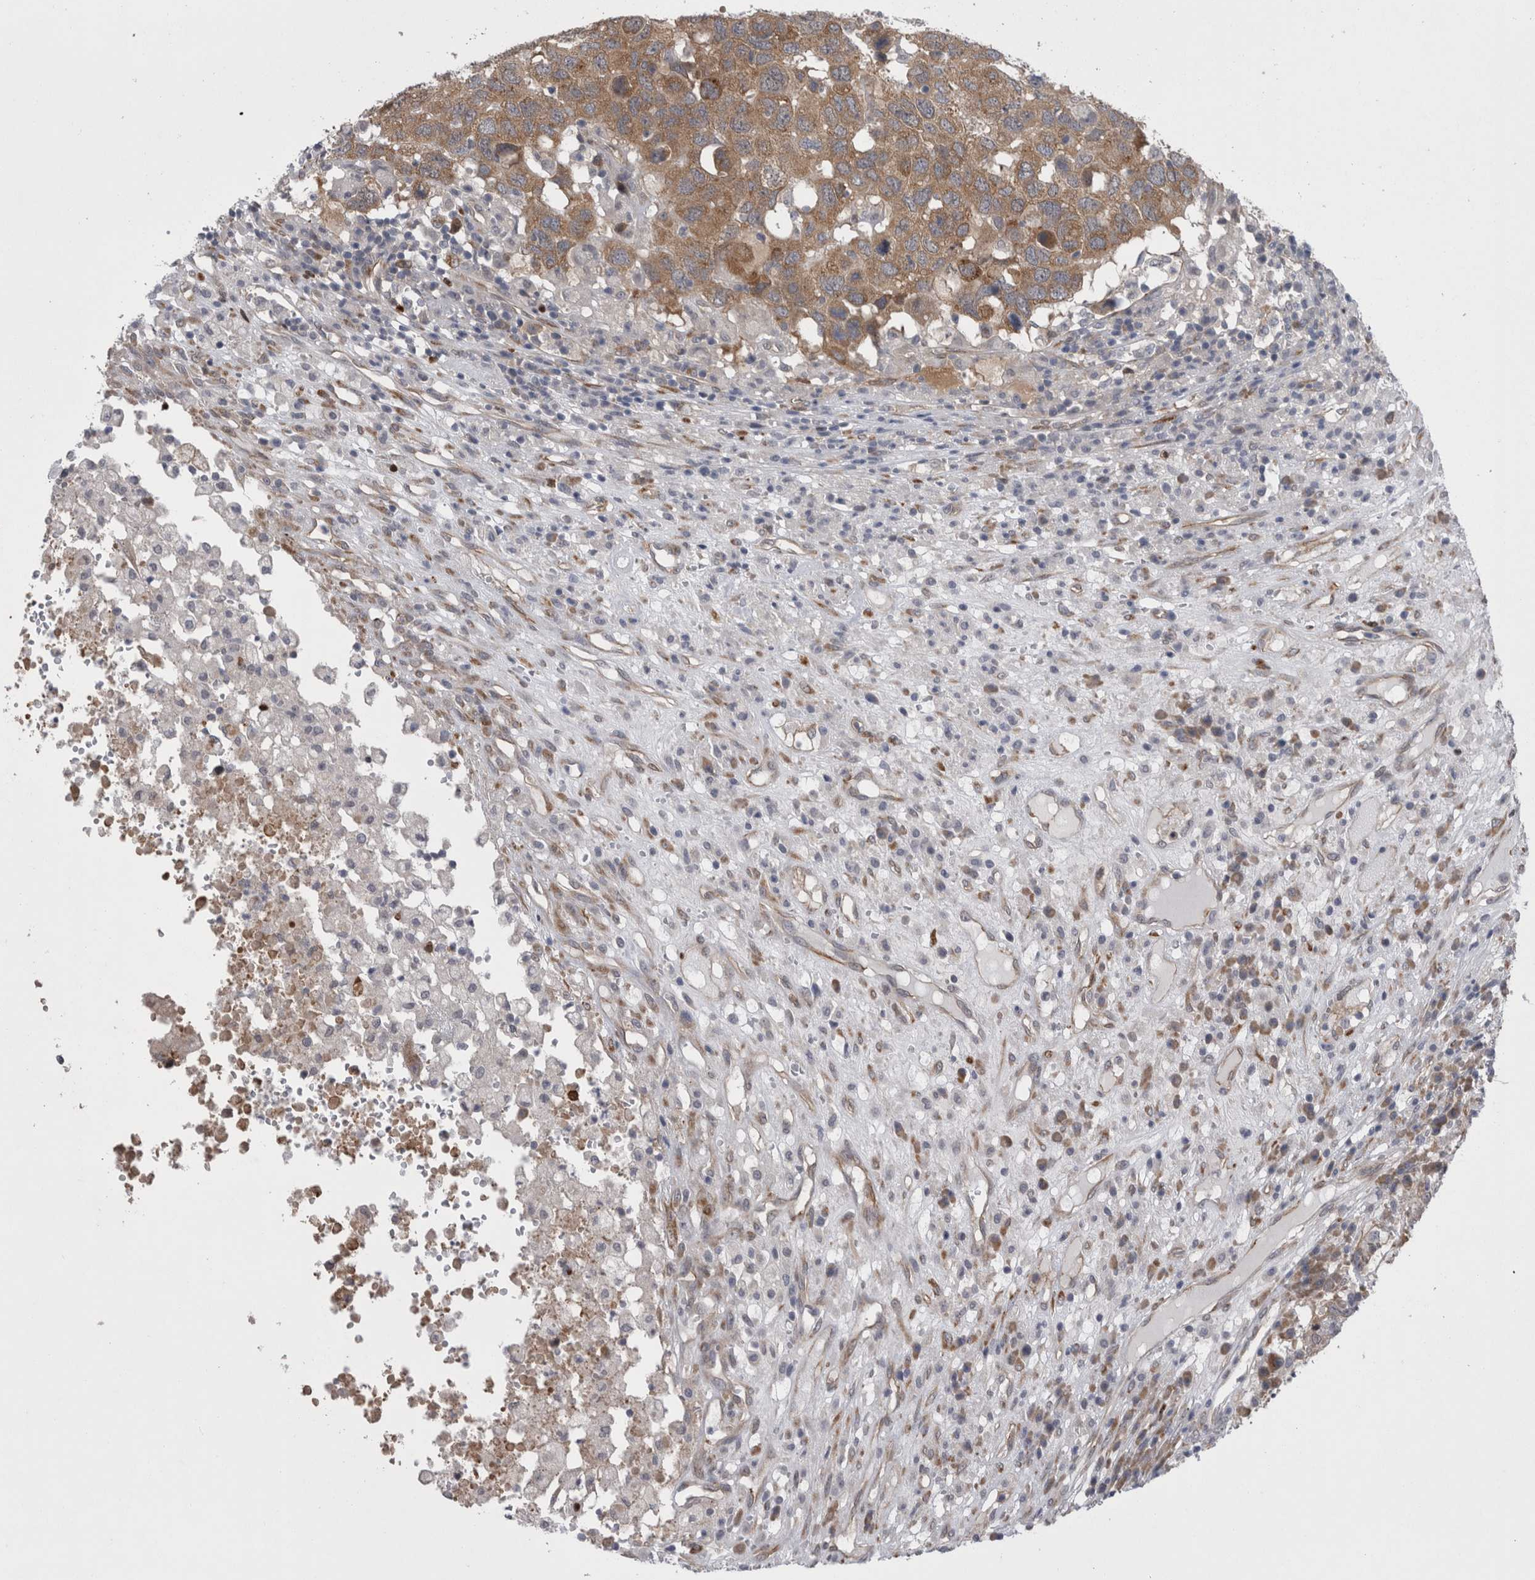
{"staining": {"intensity": "moderate", "quantity": ">75%", "location": "cytoplasmic/membranous"}, "tissue": "head and neck cancer", "cell_type": "Tumor cells", "image_type": "cancer", "snomed": [{"axis": "morphology", "description": "Squamous cell carcinoma, NOS"}, {"axis": "topography", "description": "Head-Neck"}], "caption": "Squamous cell carcinoma (head and neck) tissue shows moderate cytoplasmic/membranous staining in approximately >75% of tumor cells, visualized by immunohistochemistry.", "gene": "DDX6", "patient": {"sex": "male", "age": 66}}